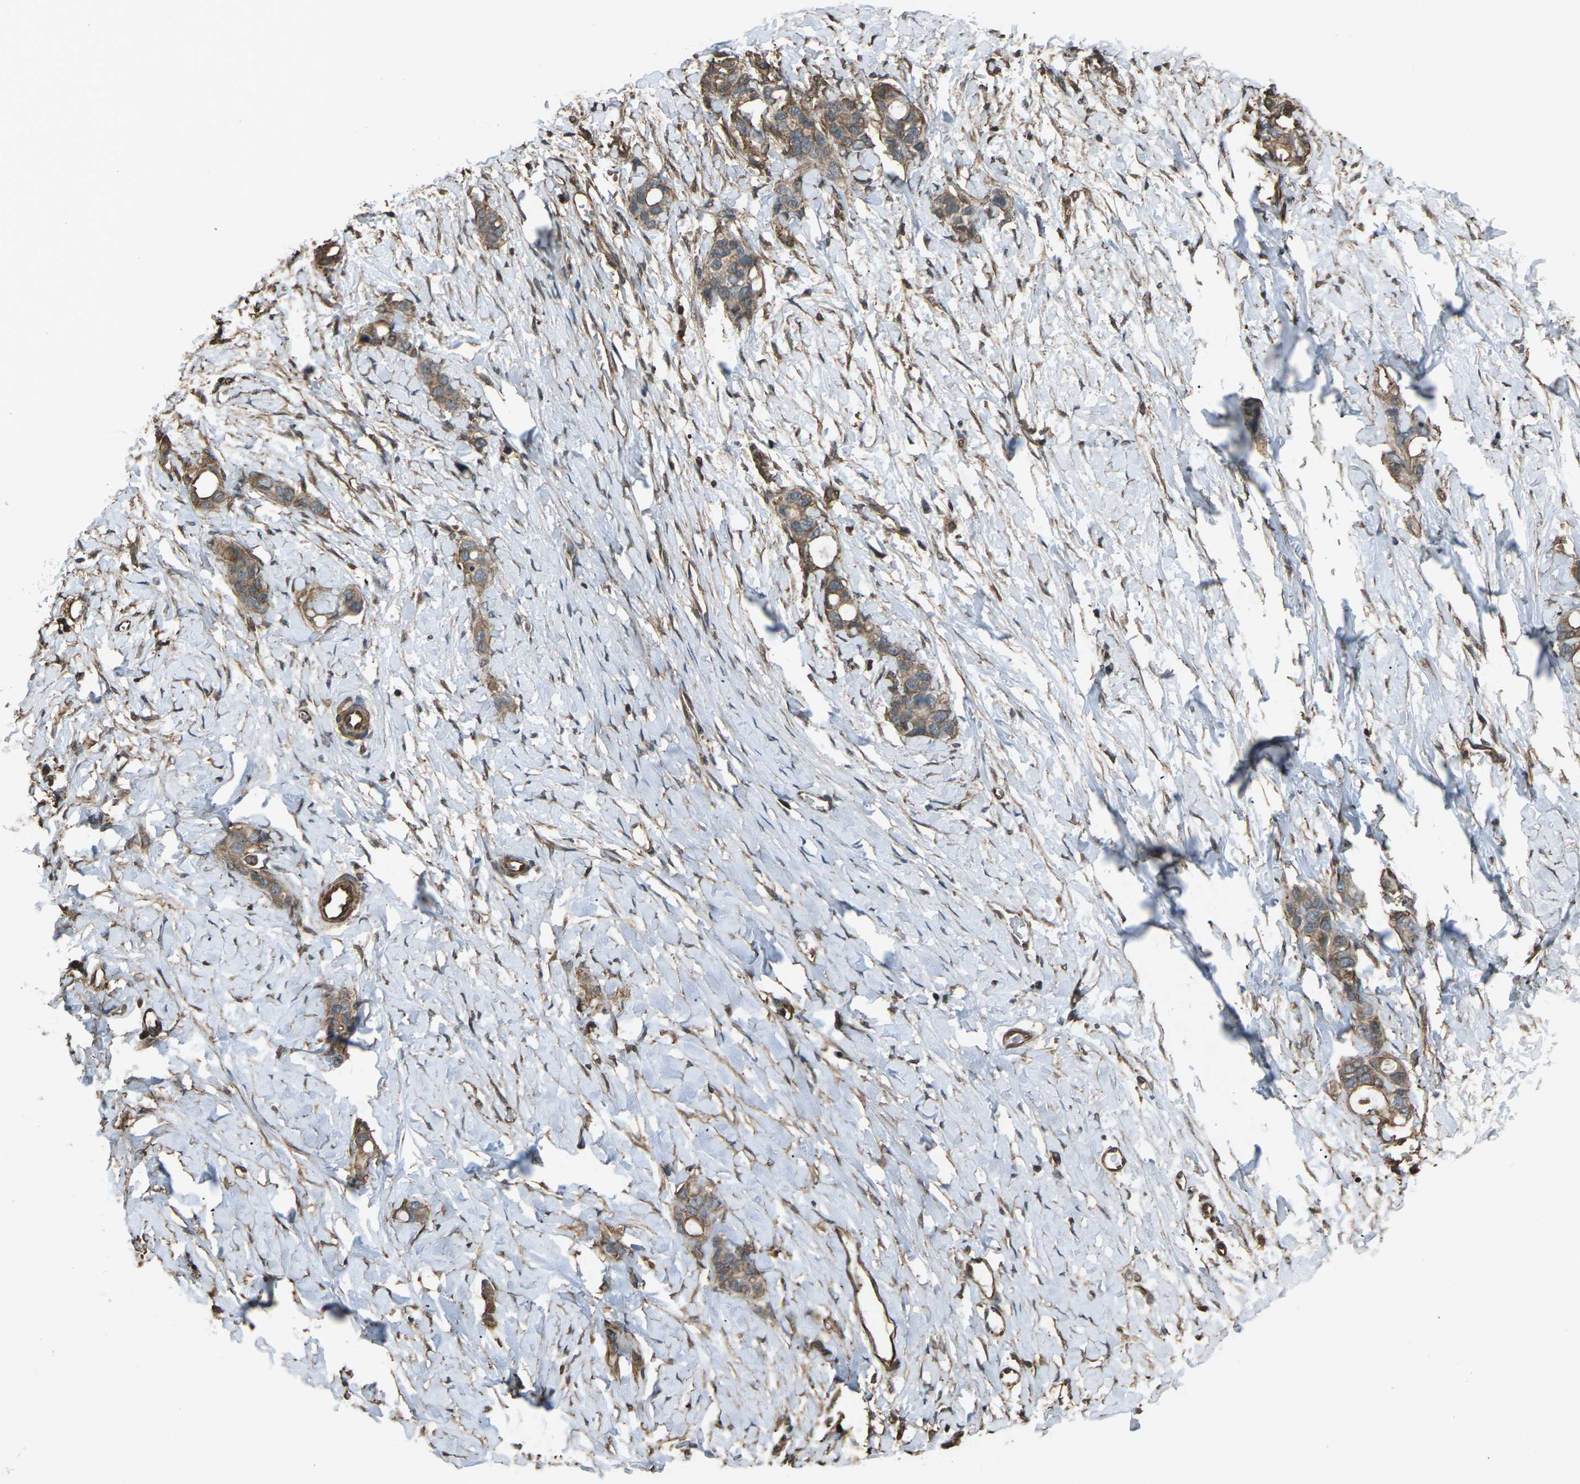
{"staining": {"intensity": "moderate", "quantity": ">75%", "location": "cytoplasmic/membranous"}, "tissue": "stomach cancer", "cell_type": "Tumor cells", "image_type": "cancer", "snomed": [{"axis": "morphology", "description": "Adenocarcinoma, NOS"}, {"axis": "topography", "description": "Stomach"}], "caption": "A photomicrograph of stomach cancer (adenocarcinoma) stained for a protein displays moderate cytoplasmic/membranous brown staining in tumor cells.", "gene": "DHPS", "patient": {"sex": "female", "age": 75}}